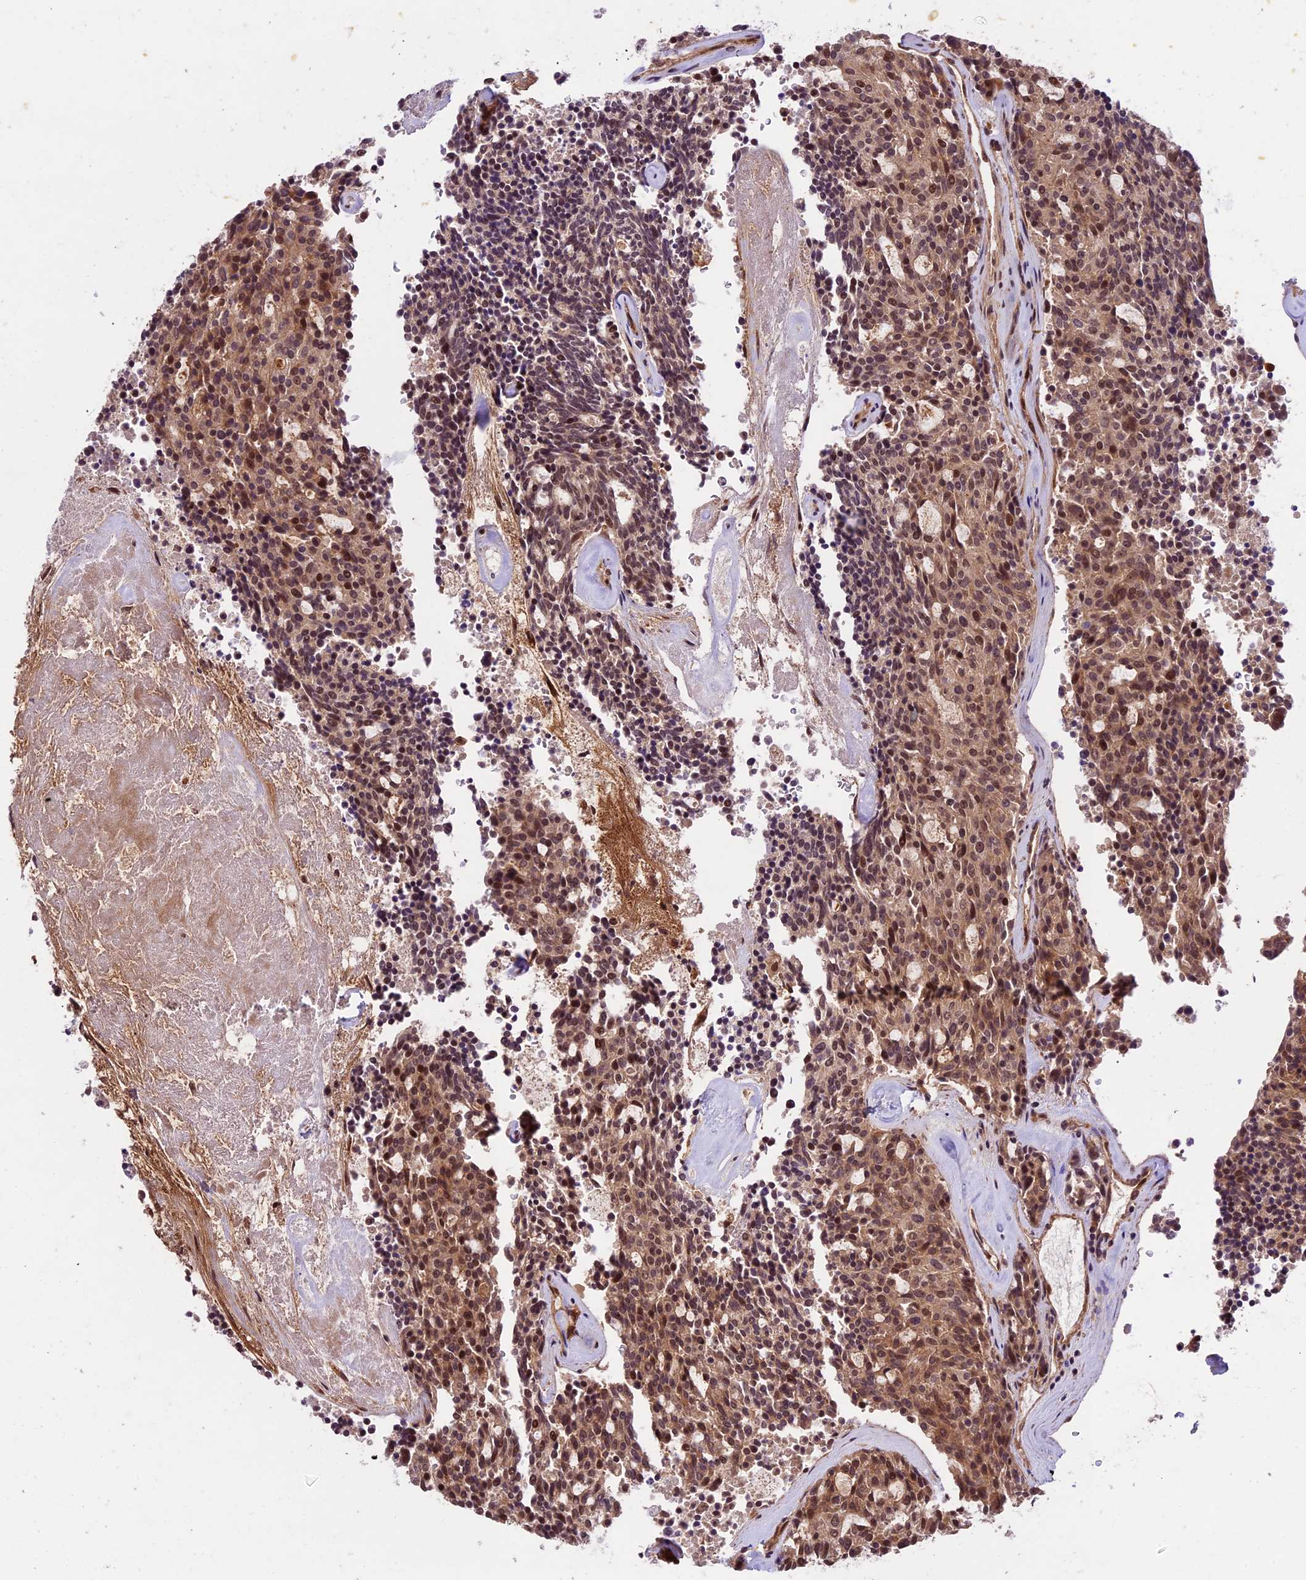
{"staining": {"intensity": "moderate", "quantity": ">75%", "location": "cytoplasmic/membranous,nuclear"}, "tissue": "carcinoid", "cell_type": "Tumor cells", "image_type": "cancer", "snomed": [{"axis": "morphology", "description": "Carcinoid, malignant, NOS"}, {"axis": "topography", "description": "Pancreas"}], "caption": "High-power microscopy captured an IHC histopathology image of malignant carcinoid, revealing moderate cytoplasmic/membranous and nuclear expression in approximately >75% of tumor cells.", "gene": "DHX38", "patient": {"sex": "female", "age": 54}}